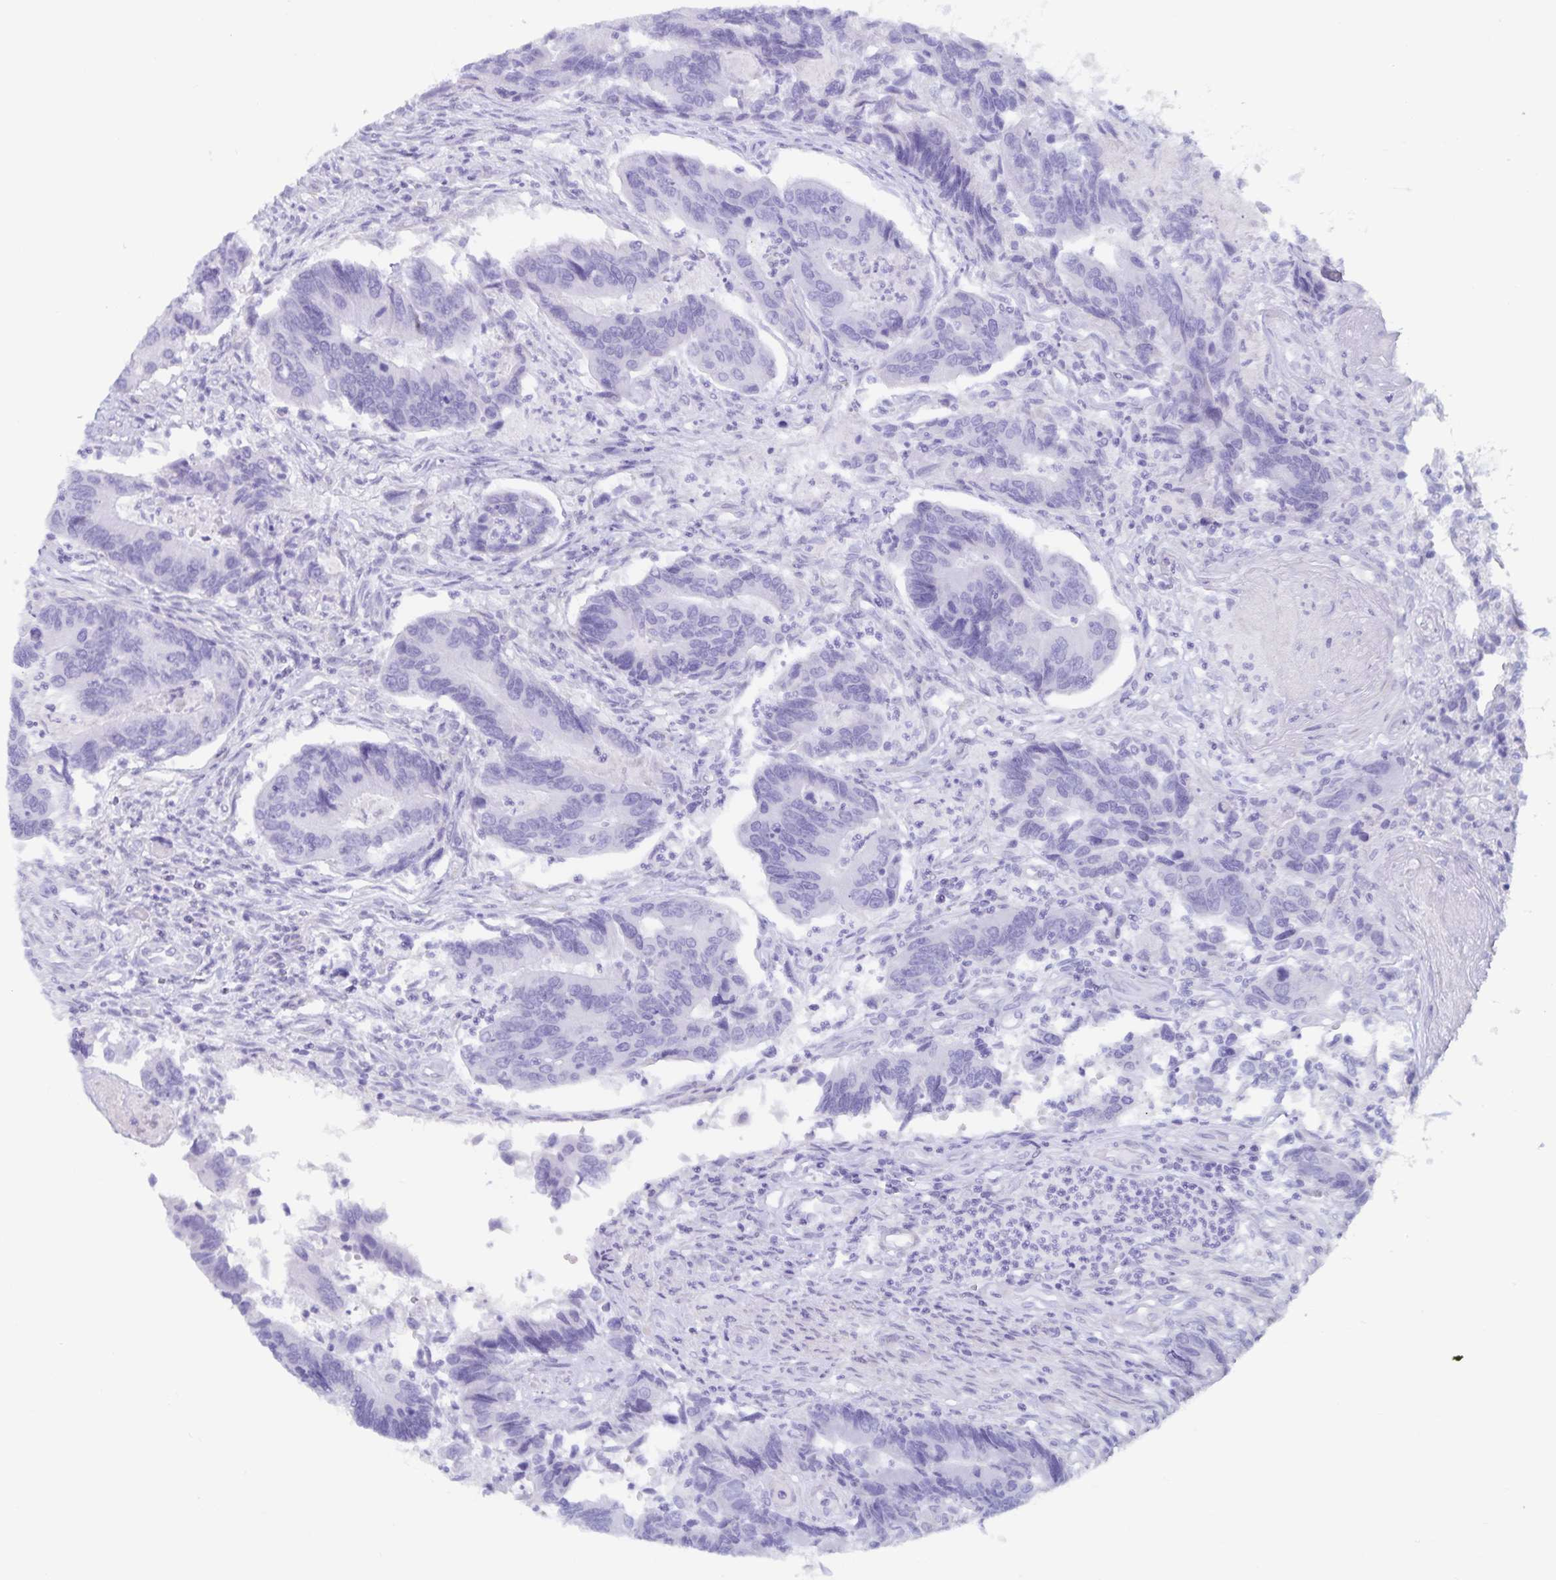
{"staining": {"intensity": "negative", "quantity": "none", "location": "none"}, "tissue": "colorectal cancer", "cell_type": "Tumor cells", "image_type": "cancer", "snomed": [{"axis": "morphology", "description": "Adenocarcinoma, NOS"}, {"axis": "topography", "description": "Colon"}], "caption": "IHC of colorectal cancer (adenocarcinoma) exhibits no staining in tumor cells.", "gene": "GPR137", "patient": {"sex": "female", "age": 67}}